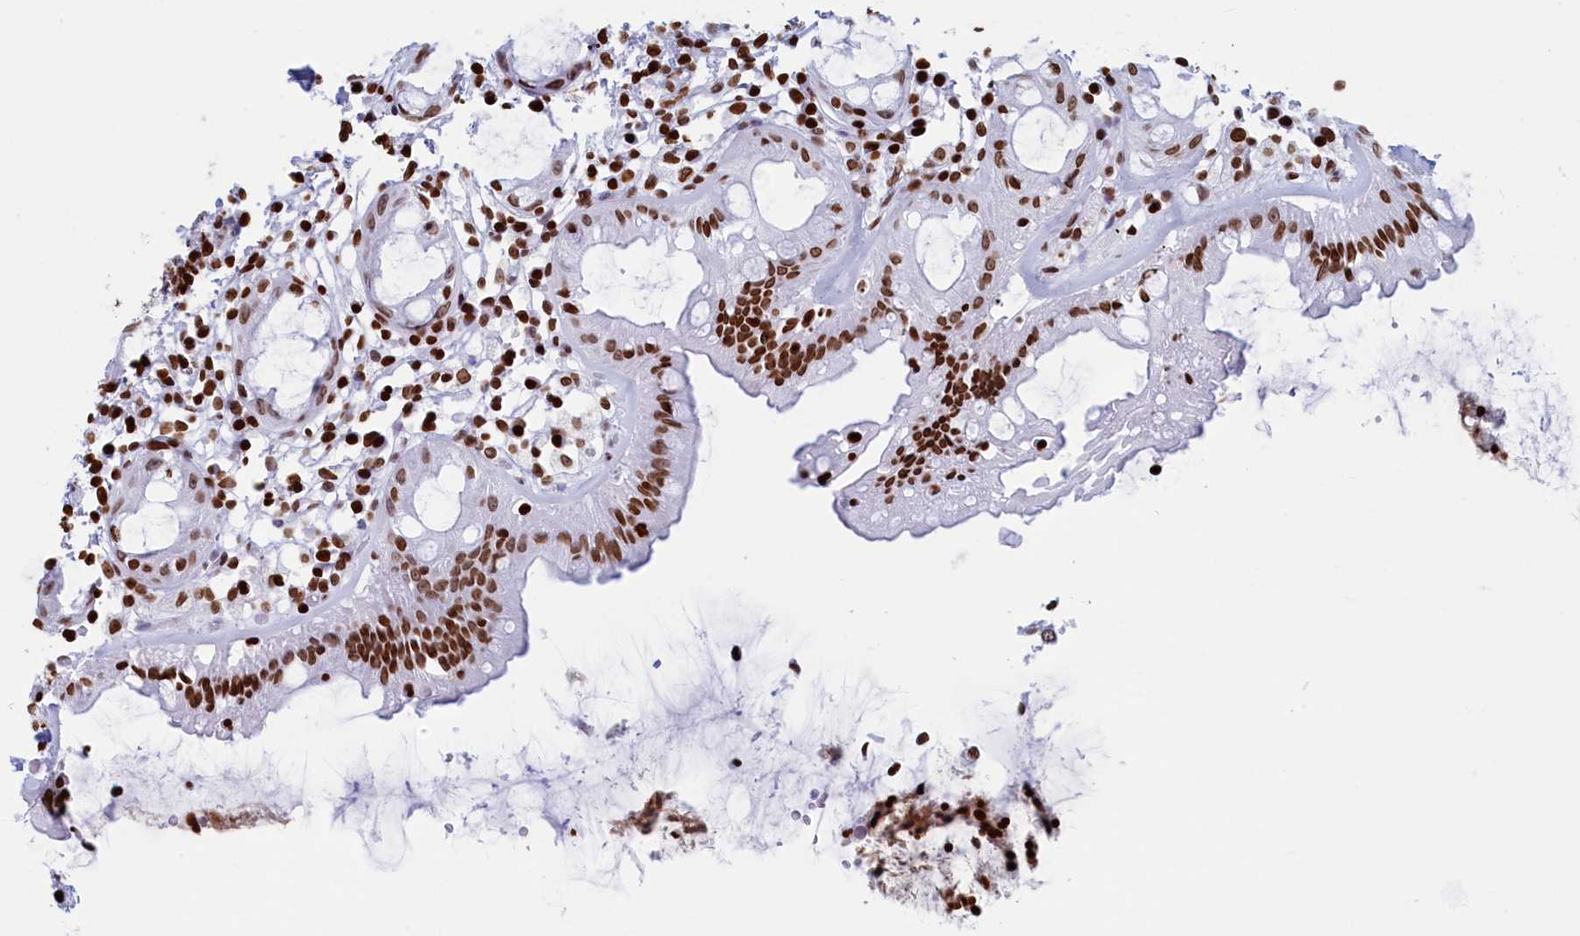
{"staining": {"intensity": "moderate", "quantity": ">75%", "location": "nuclear"}, "tissue": "rectum", "cell_type": "Glandular cells", "image_type": "normal", "snomed": [{"axis": "morphology", "description": "Normal tissue, NOS"}, {"axis": "topography", "description": "Rectum"}], "caption": "Moderate nuclear expression is seen in approximately >75% of glandular cells in normal rectum. (Stains: DAB (3,3'-diaminobenzidine) in brown, nuclei in blue, Microscopy: brightfield microscopy at high magnification).", "gene": "APOBEC3A", "patient": {"sex": "female", "age": 57}}